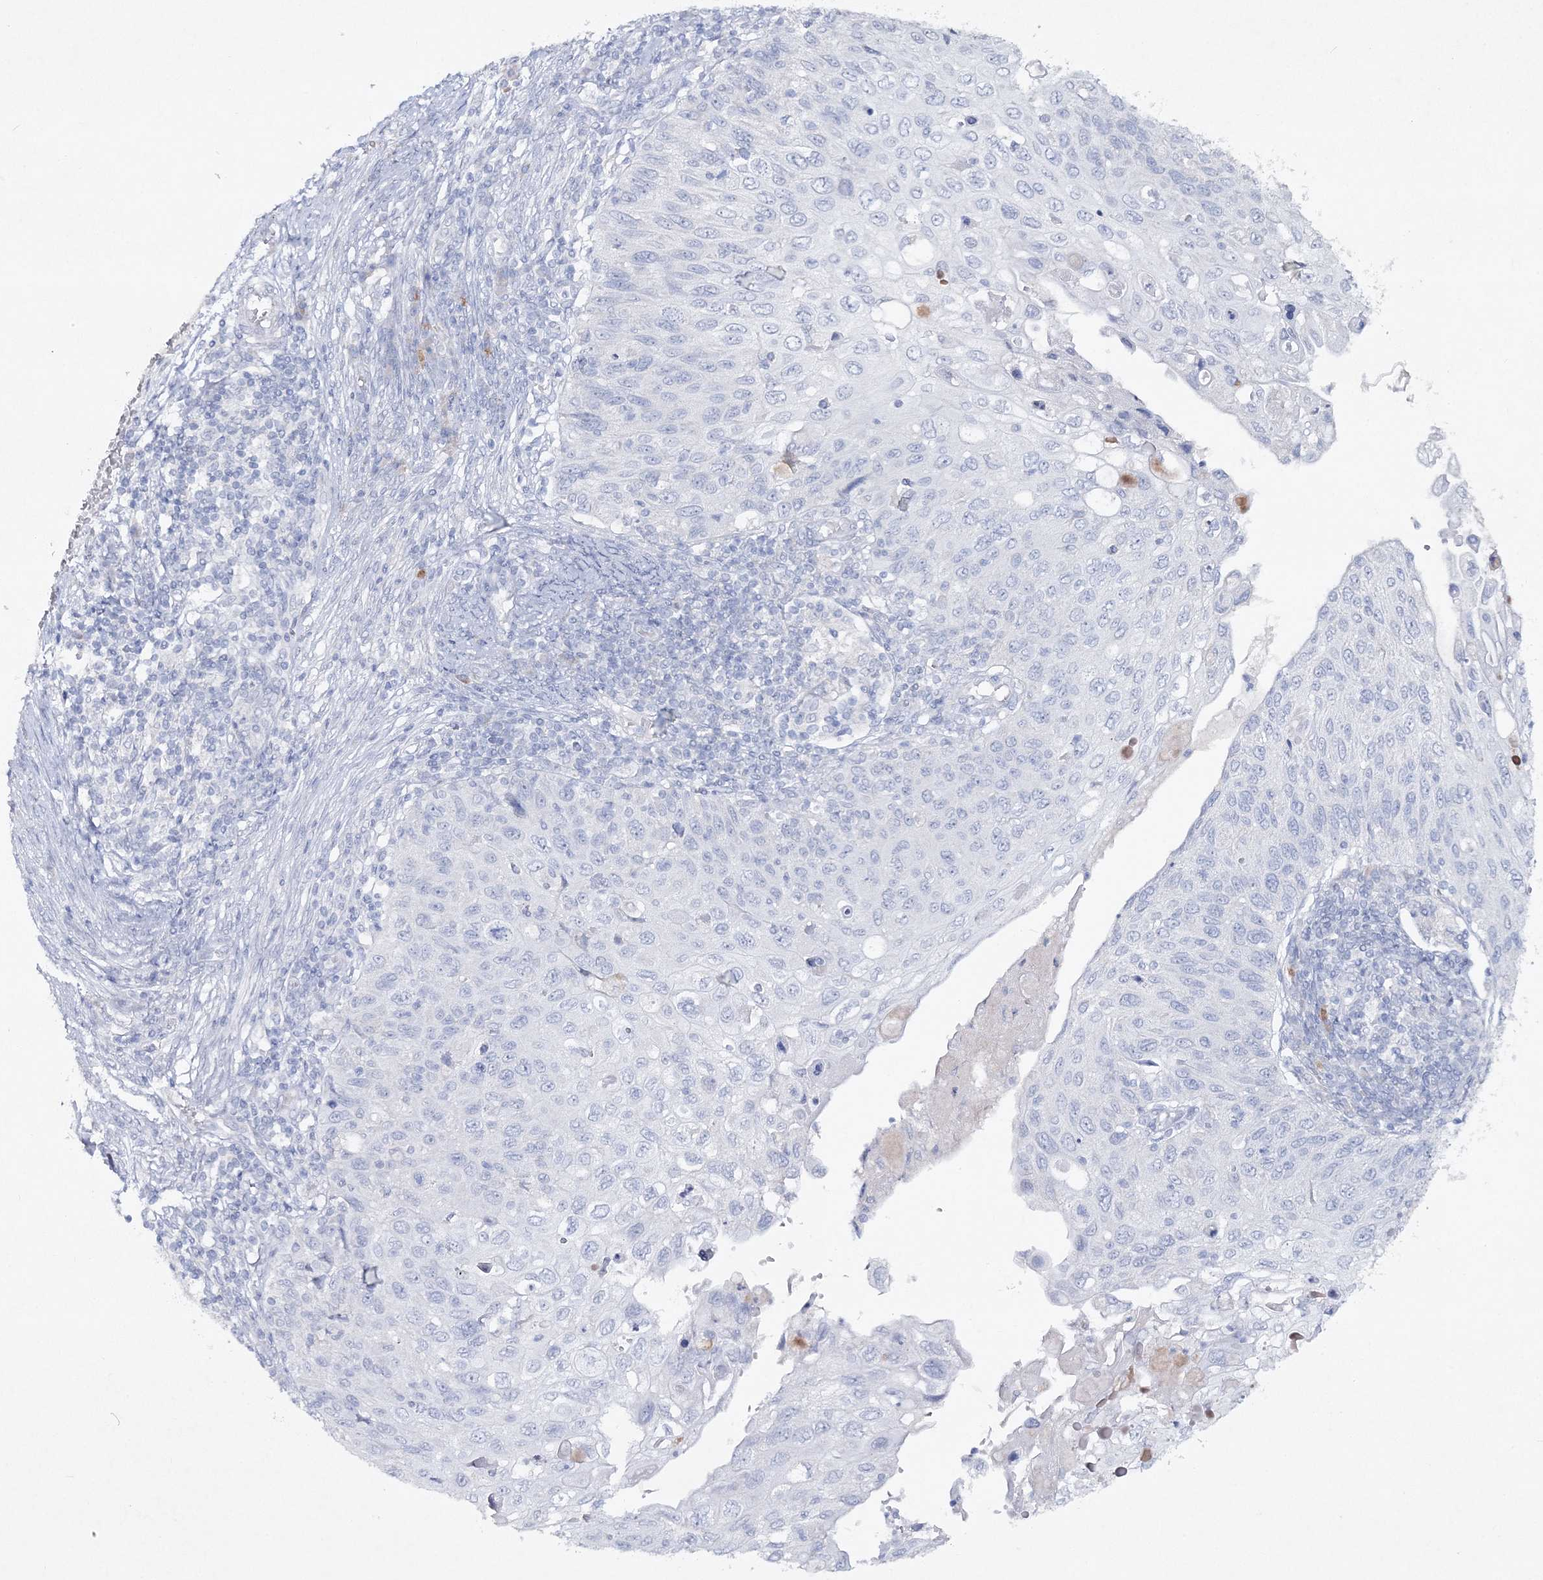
{"staining": {"intensity": "negative", "quantity": "none", "location": "none"}, "tissue": "cervical cancer", "cell_type": "Tumor cells", "image_type": "cancer", "snomed": [{"axis": "morphology", "description": "Squamous cell carcinoma, NOS"}, {"axis": "topography", "description": "Cervix"}], "caption": "Cervical cancer (squamous cell carcinoma) stained for a protein using IHC displays no positivity tumor cells.", "gene": "GCKR", "patient": {"sex": "female", "age": 70}}